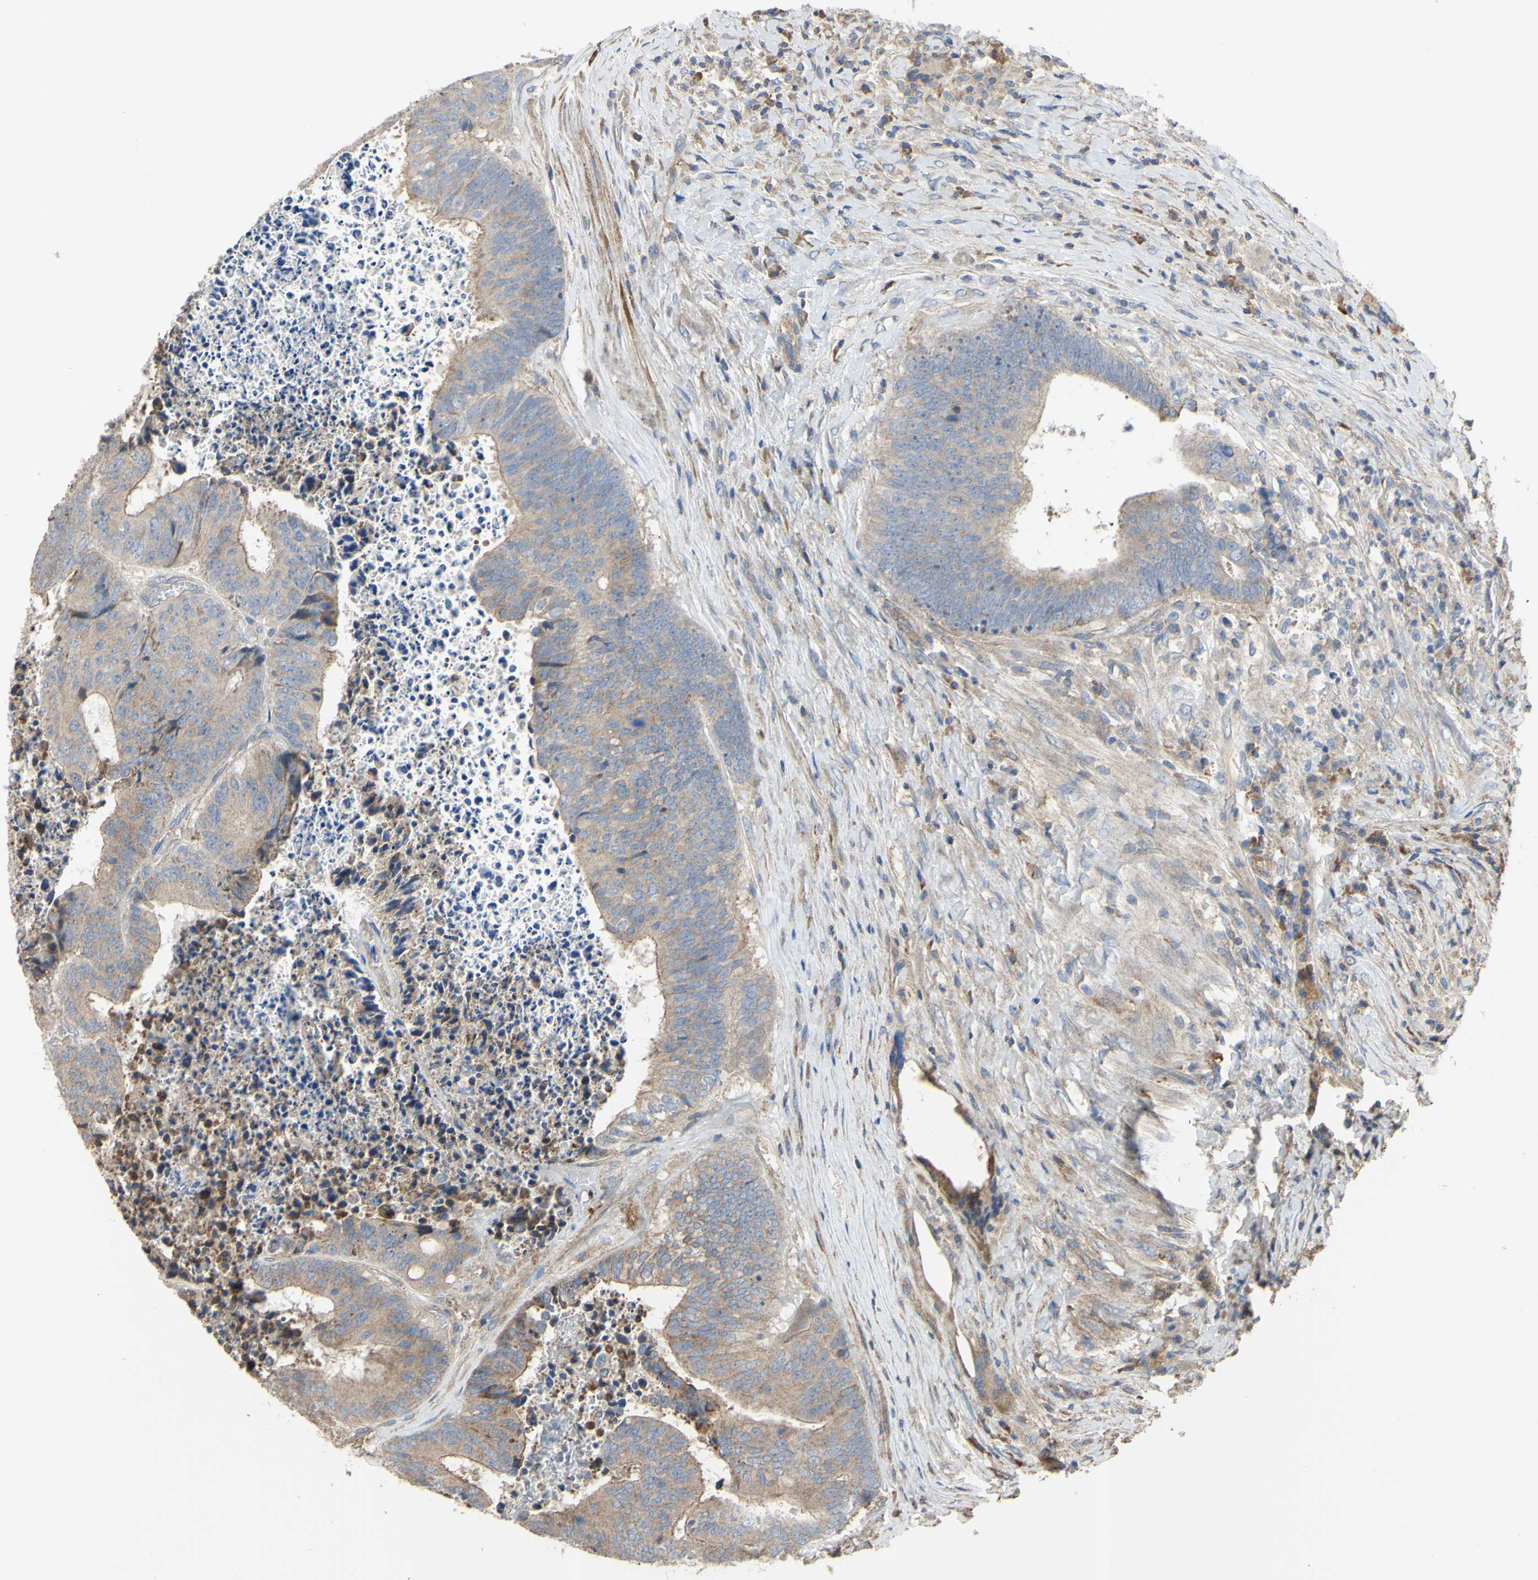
{"staining": {"intensity": "moderate", "quantity": ">75%", "location": "cytoplasmic/membranous"}, "tissue": "colorectal cancer", "cell_type": "Tumor cells", "image_type": "cancer", "snomed": [{"axis": "morphology", "description": "Adenocarcinoma, NOS"}, {"axis": "topography", "description": "Rectum"}], "caption": "IHC (DAB) staining of colorectal cancer (adenocarcinoma) demonstrates moderate cytoplasmic/membranous protein expression in about >75% of tumor cells.", "gene": "BECN1", "patient": {"sex": "male", "age": 72}}